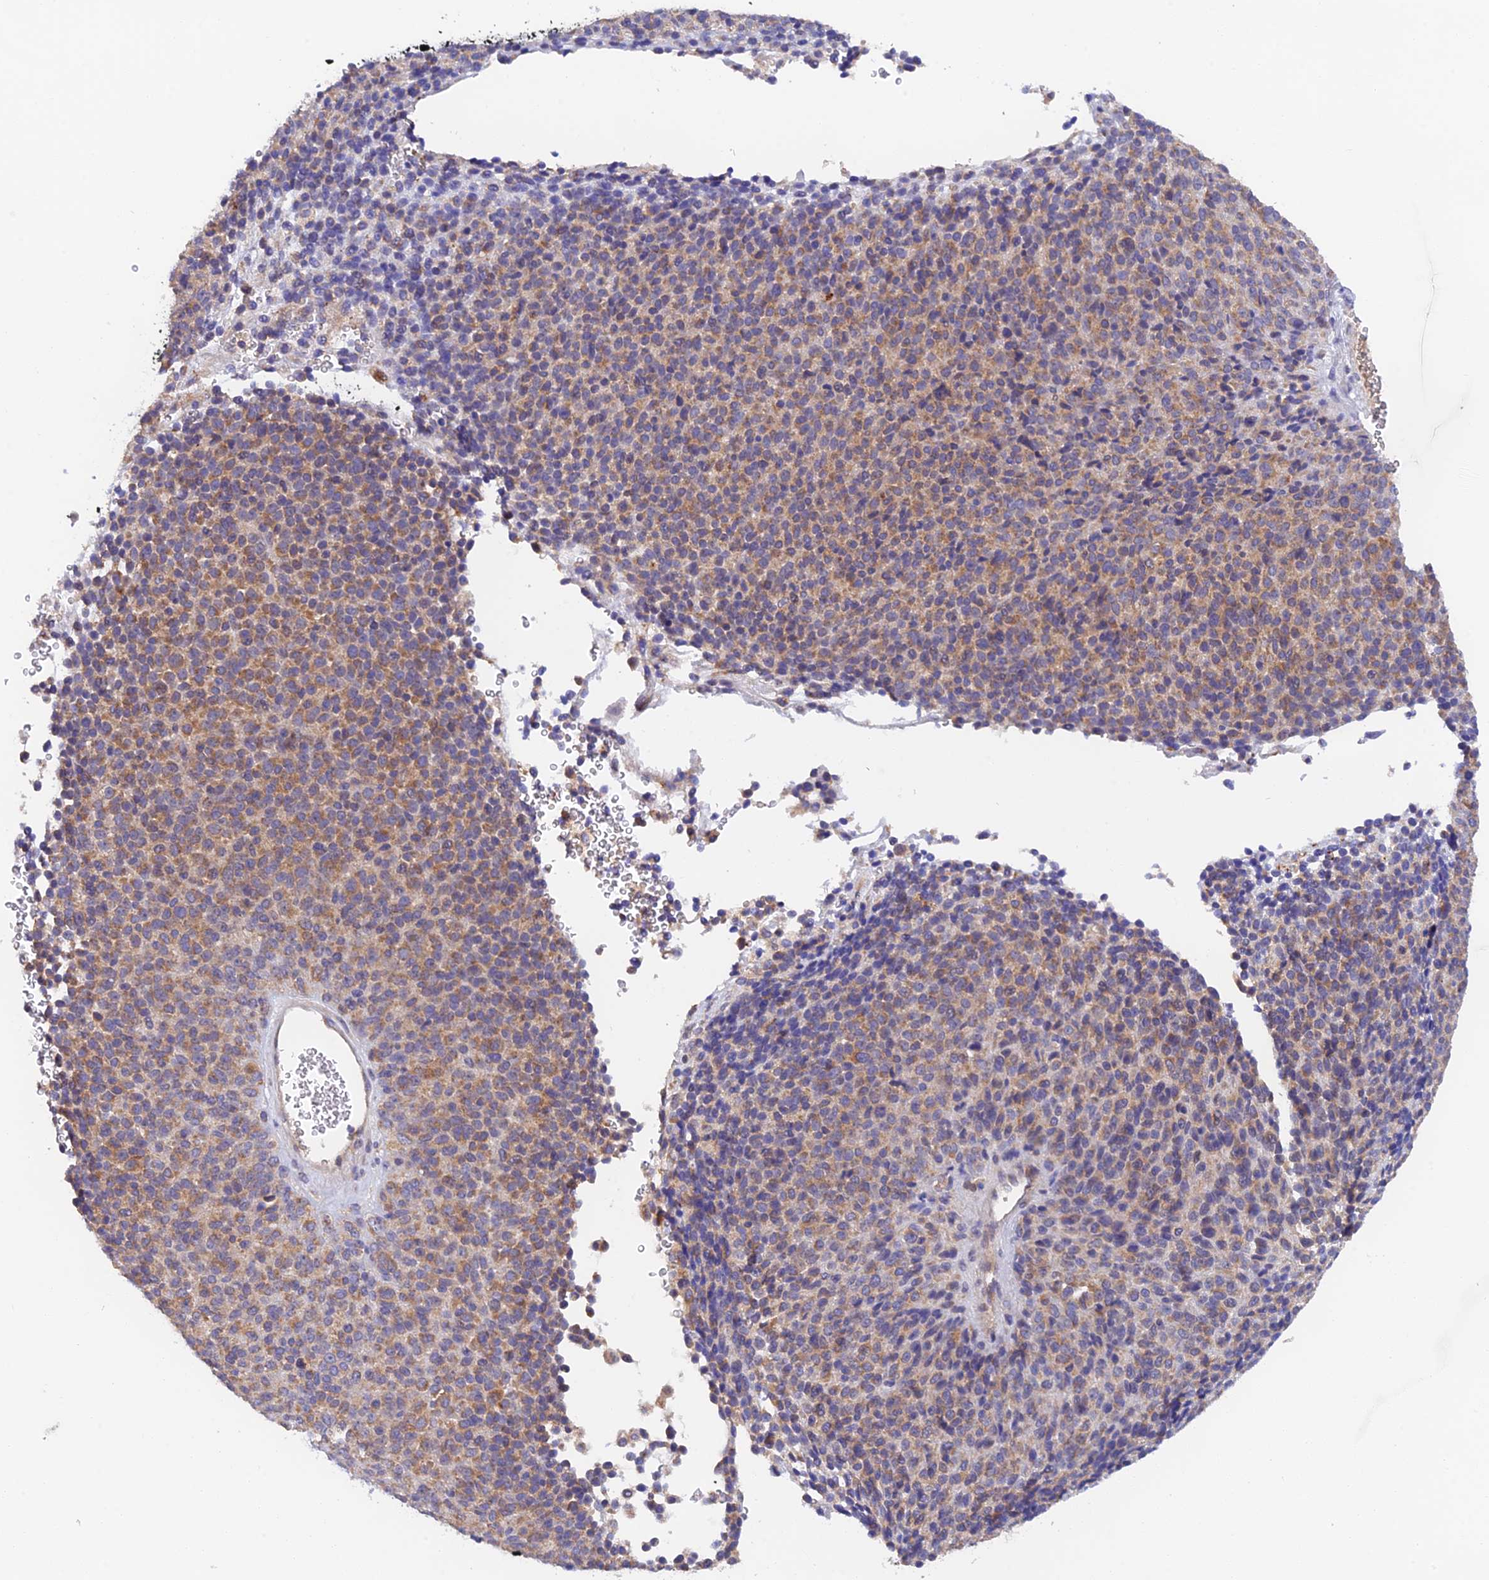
{"staining": {"intensity": "moderate", "quantity": ">75%", "location": "cytoplasmic/membranous"}, "tissue": "melanoma", "cell_type": "Tumor cells", "image_type": "cancer", "snomed": [{"axis": "morphology", "description": "Malignant melanoma, Metastatic site"}, {"axis": "topography", "description": "Brain"}], "caption": "Immunohistochemistry micrograph of neoplastic tissue: human malignant melanoma (metastatic site) stained using immunohistochemistry shows medium levels of moderate protein expression localized specifically in the cytoplasmic/membranous of tumor cells, appearing as a cytoplasmic/membranous brown color.", "gene": "RANBP6", "patient": {"sex": "female", "age": 56}}